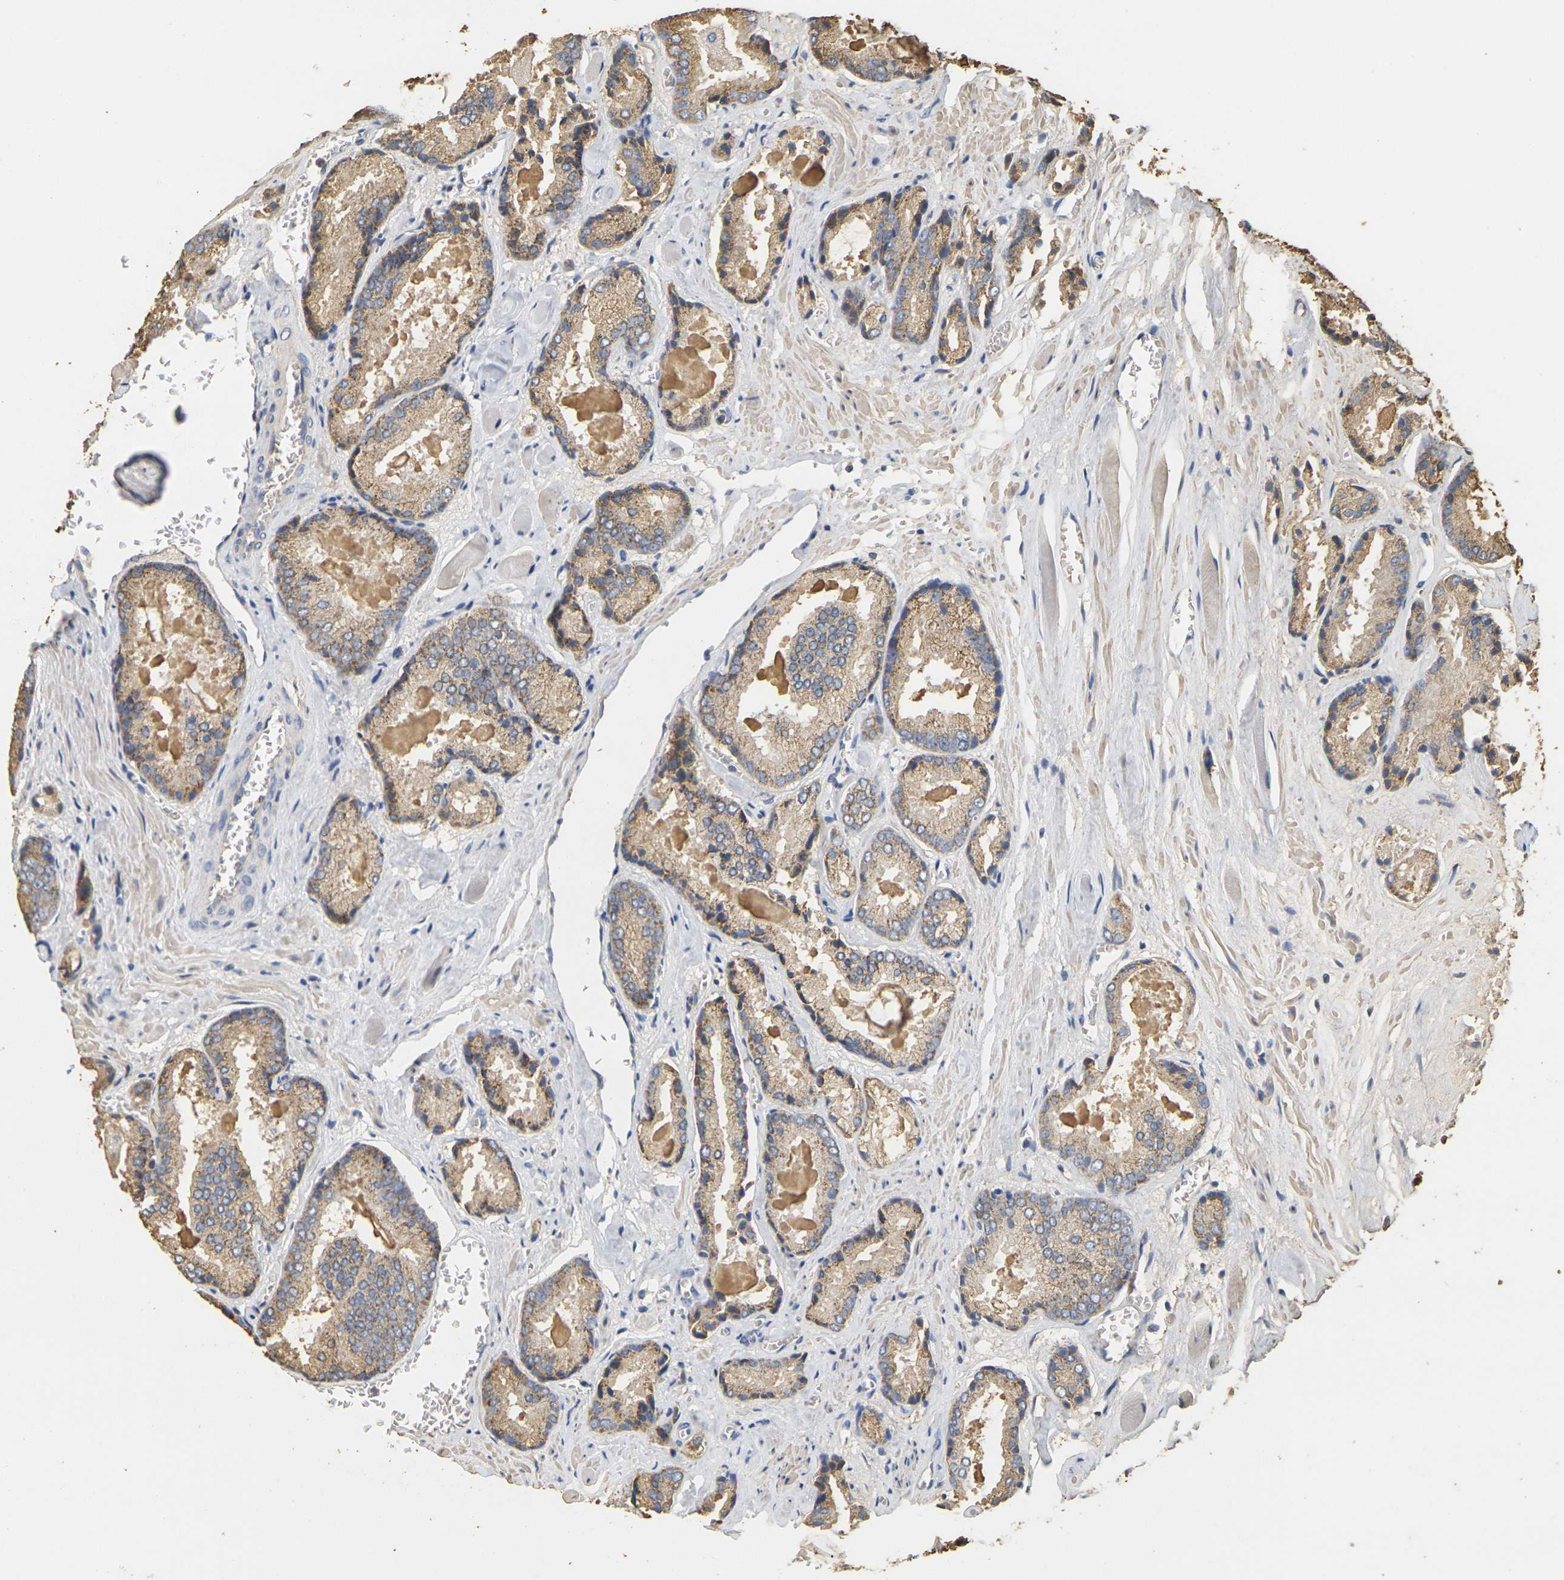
{"staining": {"intensity": "moderate", "quantity": ">75%", "location": "cytoplasmic/membranous"}, "tissue": "prostate cancer", "cell_type": "Tumor cells", "image_type": "cancer", "snomed": [{"axis": "morphology", "description": "Adenocarcinoma, Low grade"}, {"axis": "topography", "description": "Prostate"}], "caption": "Protein staining of prostate low-grade adenocarcinoma tissue displays moderate cytoplasmic/membranous staining in approximately >75% of tumor cells.", "gene": "KLK5", "patient": {"sex": "male", "age": 64}}